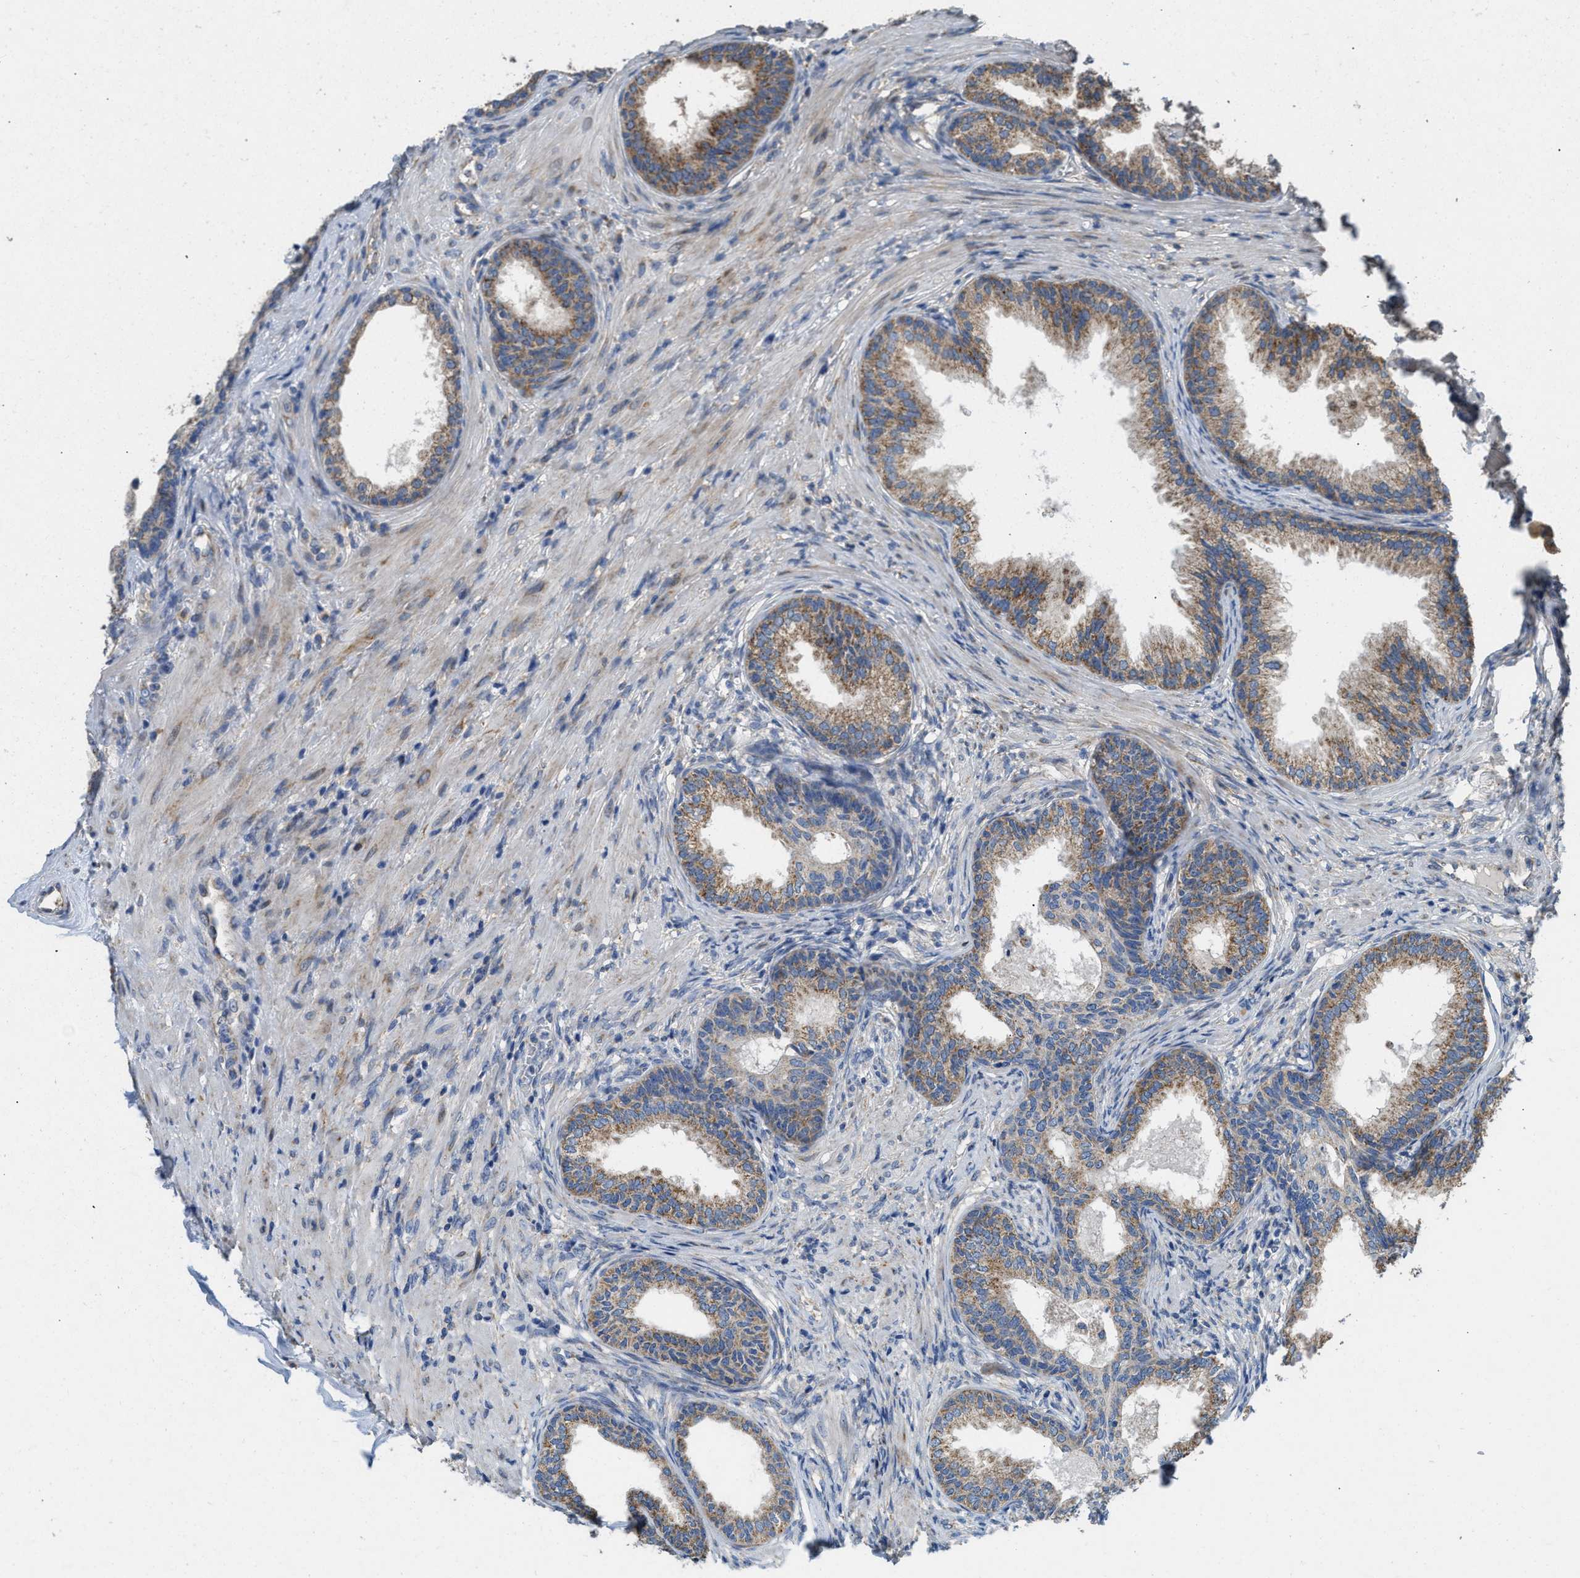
{"staining": {"intensity": "moderate", "quantity": ">75%", "location": "cytoplasmic/membranous"}, "tissue": "prostate", "cell_type": "Glandular cells", "image_type": "normal", "snomed": [{"axis": "morphology", "description": "Normal tissue, NOS"}, {"axis": "topography", "description": "Prostate"}], "caption": "Protein expression by immunohistochemistry (IHC) reveals moderate cytoplasmic/membranous expression in approximately >75% of glandular cells in unremarkable prostate.", "gene": "TMEM150A", "patient": {"sex": "male", "age": 76}}